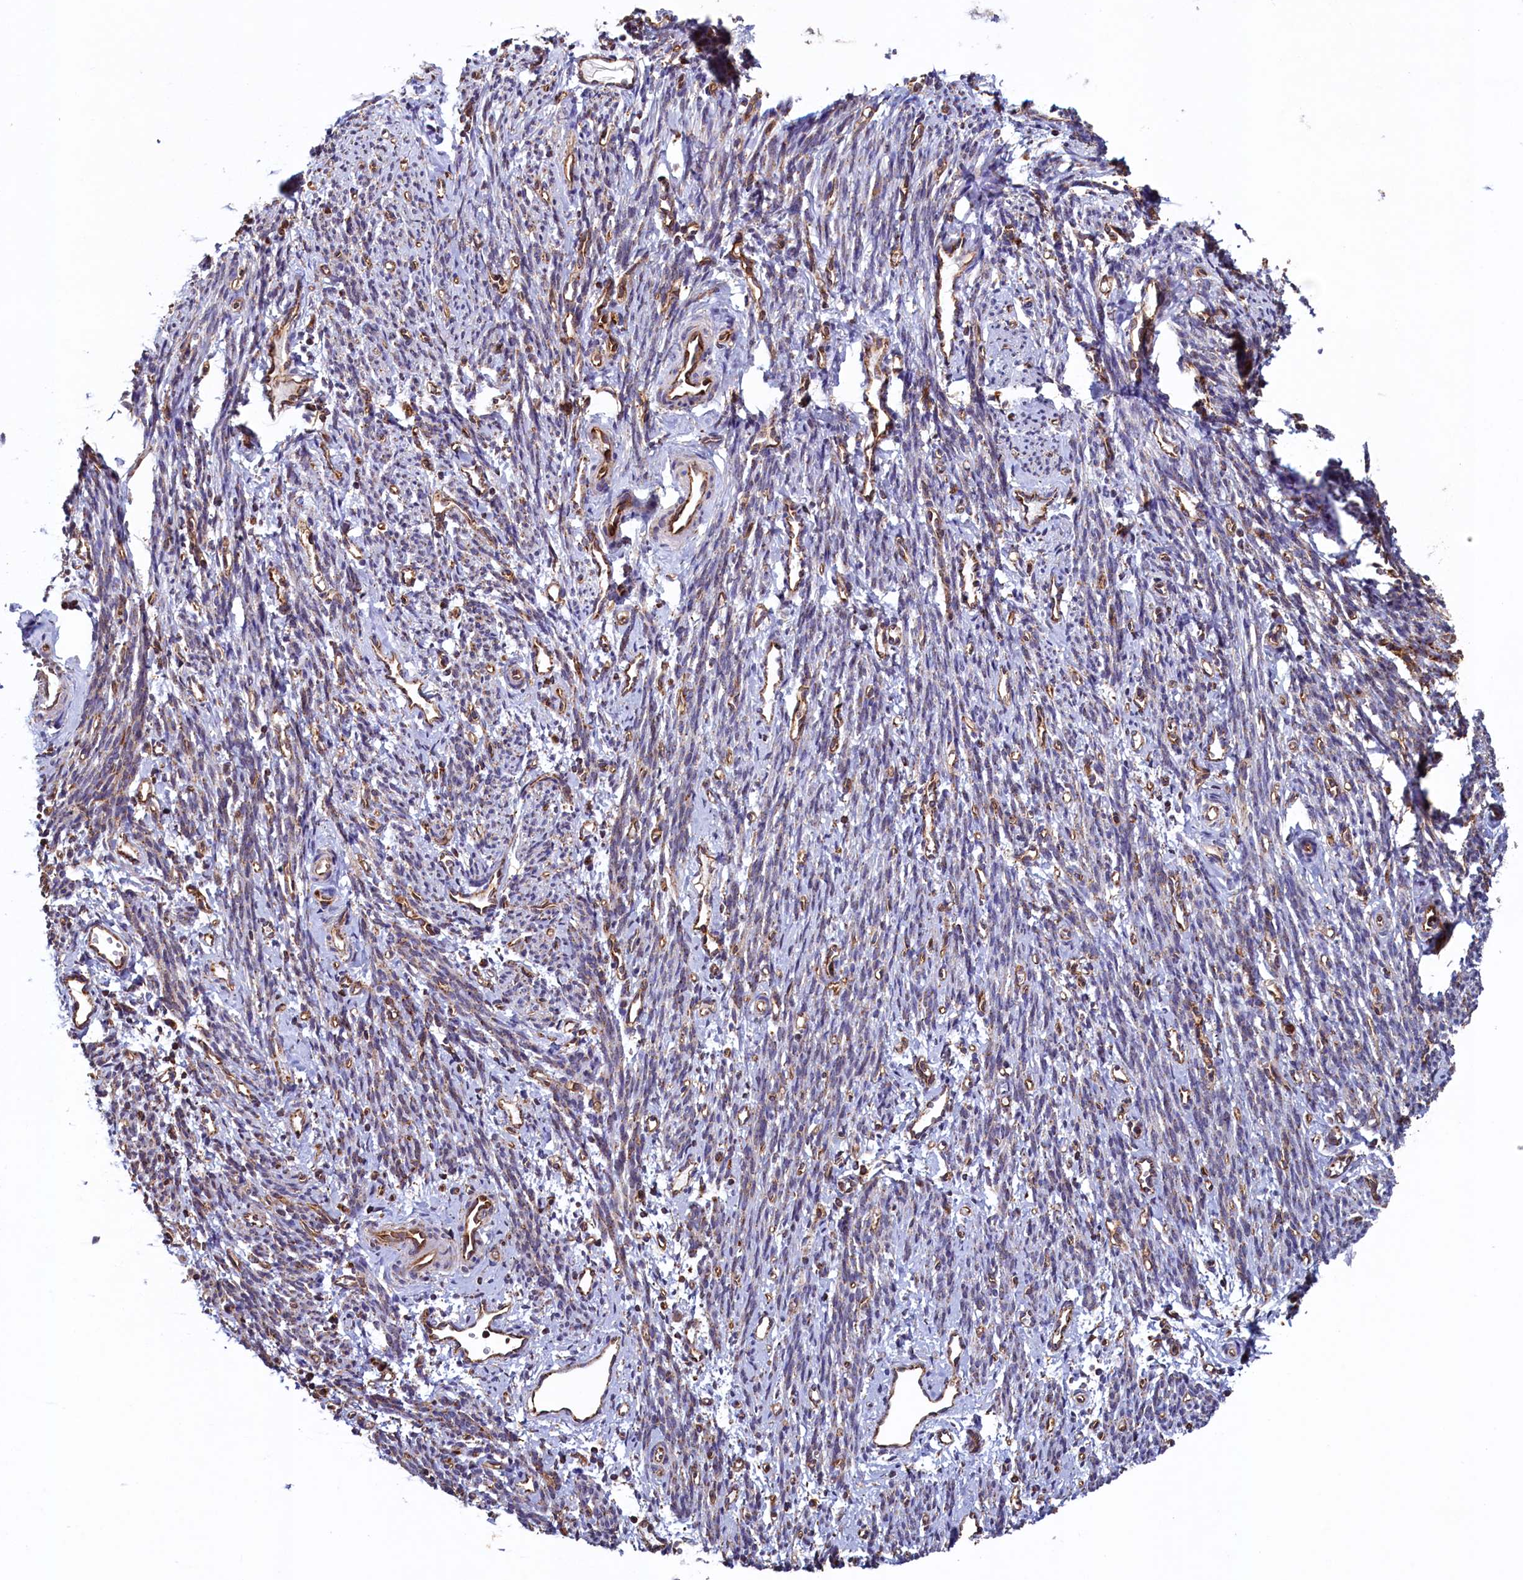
{"staining": {"intensity": "weak", "quantity": "25%-75%", "location": "cytoplasmic/membranous"}, "tissue": "smooth muscle", "cell_type": "Smooth muscle cells", "image_type": "normal", "snomed": [{"axis": "morphology", "description": "Normal tissue, NOS"}, {"axis": "topography", "description": "Smooth muscle"}, {"axis": "topography", "description": "Uterus"}], "caption": "This photomicrograph displays benign smooth muscle stained with immunohistochemistry to label a protein in brown. The cytoplasmic/membranous of smooth muscle cells show weak positivity for the protein. Nuclei are counter-stained blue.", "gene": "UBE3B", "patient": {"sex": "female", "age": 59}}